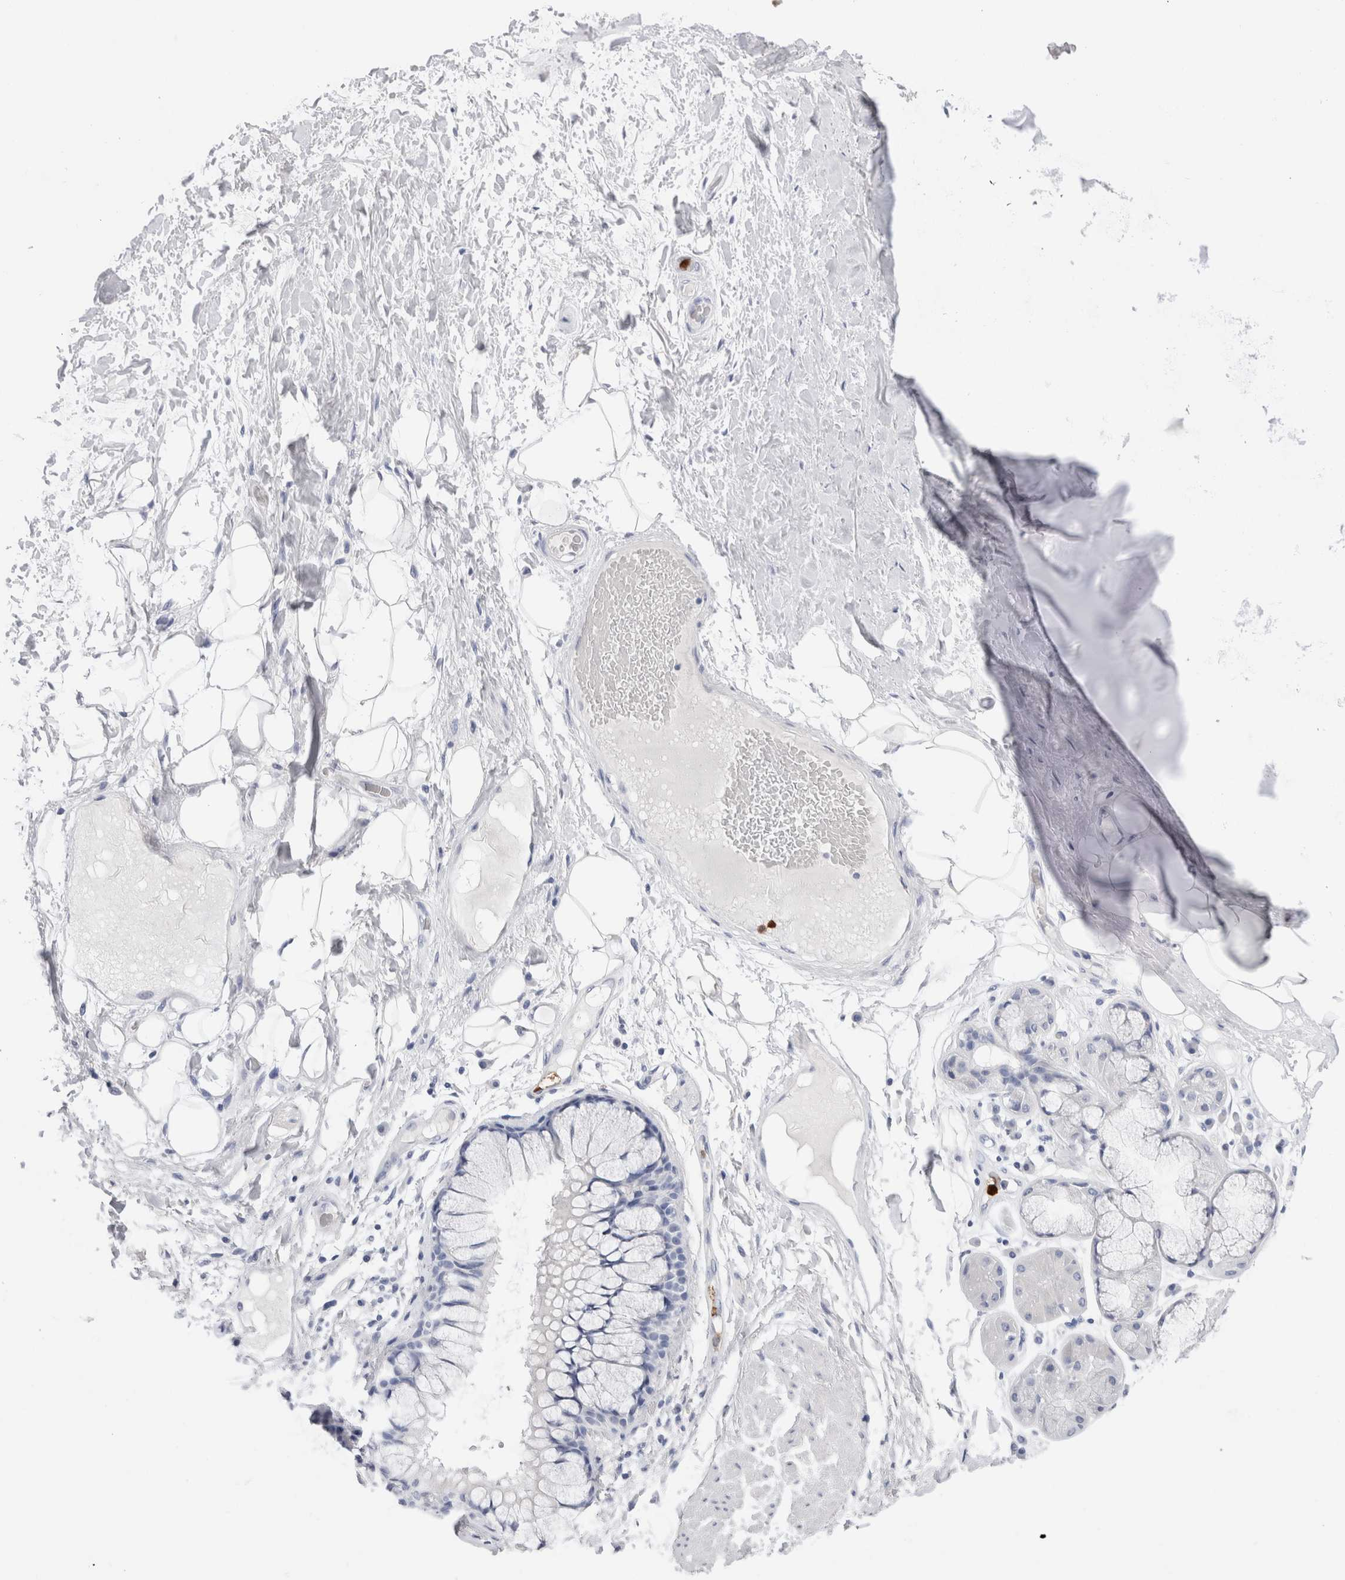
{"staining": {"intensity": "negative", "quantity": "none", "location": "none"}, "tissue": "adipose tissue", "cell_type": "Adipocytes", "image_type": "normal", "snomed": [{"axis": "morphology", "description": "Normal tissue, NOS"}, {"axis": "topography", "description": "Bronchus"}], "caption": "Adipose tissue stained for a protein using immunohistochemistry (IHC) displays no expression adipocytes.", "gene": "SLC10A5", "patient": {"sex": "male", "age": 66}}